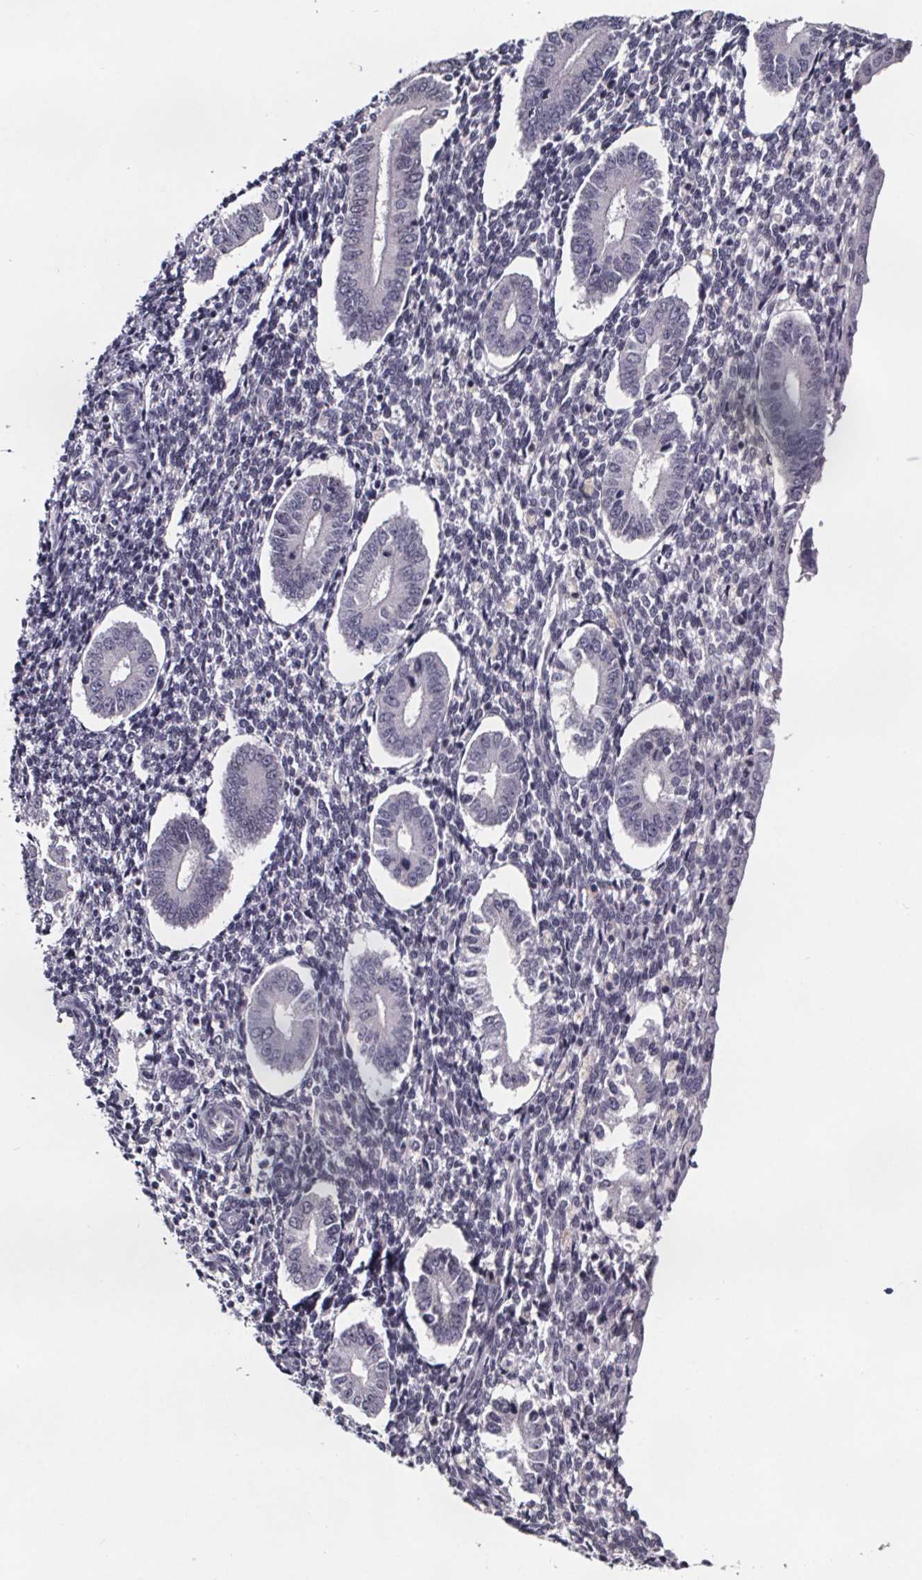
{"staining": {"intensity": "moderate", "quantity": "25%-75%", "location": "nuclear"}, "tissue": "endometrium", "cell_type": "Cells in endometrial stroma", "image_type": "normal", "snomed": [{"axis": "morphology", "description": "Normal tissue, NOS"}, {"axis": "topography", "description": "Endometrium"}], "caption": "An immunohistochemistry micrograph of benign tissue is shown. Protein staining in brown highlights moderate nuclear positivity in endometrium within cells in endometrial stroma. Using DAB (brown) and hematoxylin (blue) stains, captured at high magnification using brightfield microscopy.", "gene": "AR", "patient": {"sex": "female", "age": 40}}